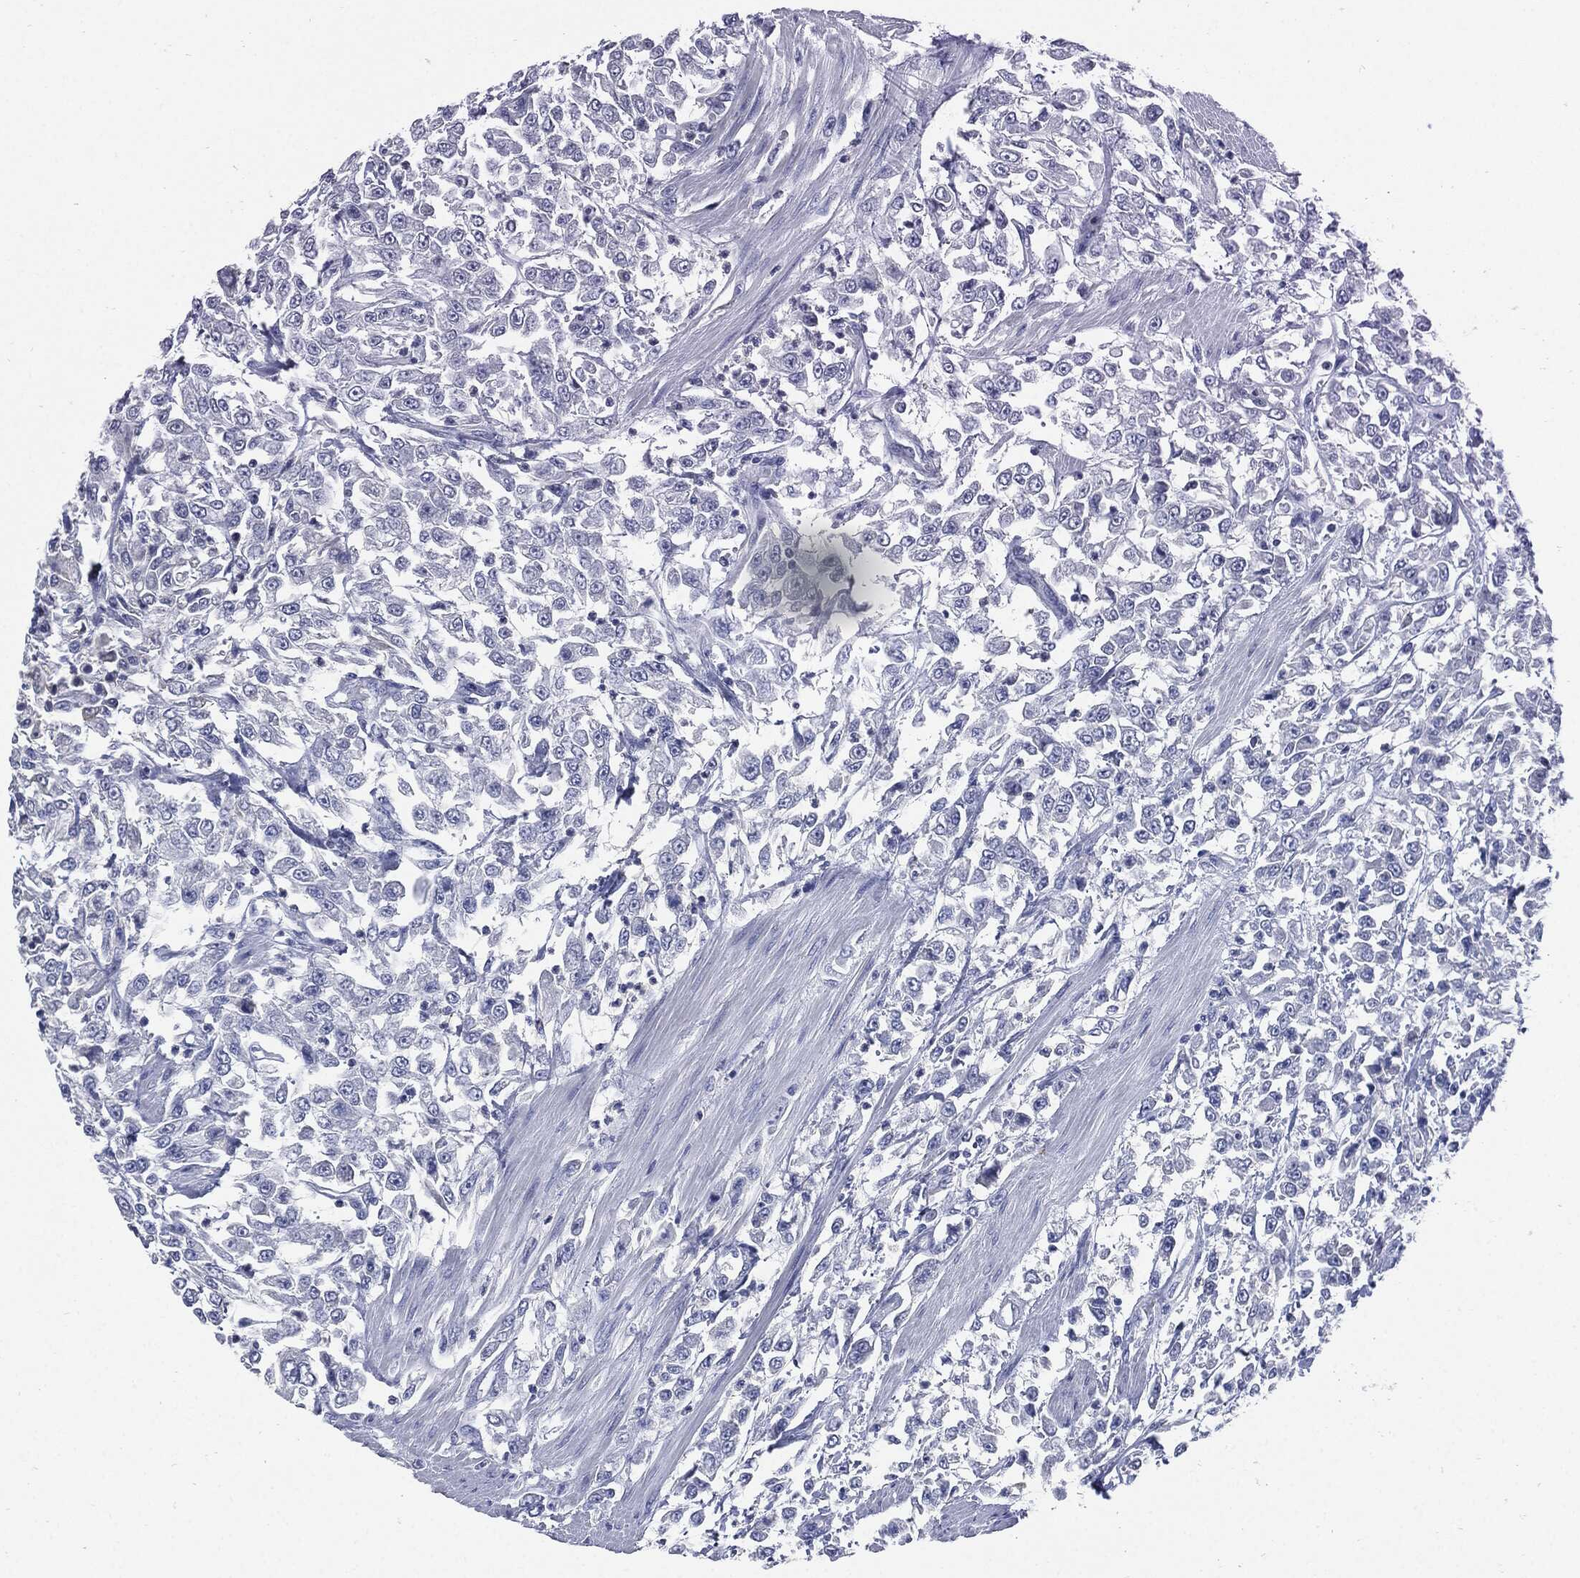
{"staining": {"intensity": "negative", "quantity": "none", "location": "none"}, "tissue": "urothelial cancer", "cell_type": "Tumor cells", "image_type": "cancer", "snomed": [{"axis": "morphology", "description": "Urothelial carcinoma, High grade"}, {"axis": "topography", "description": "Urinary bladder"}], "caption": "Tumor cells show no significant expression in urothelial cancer.", "gene": "CPE", "patient": {"sex": "male", "age": 46}}